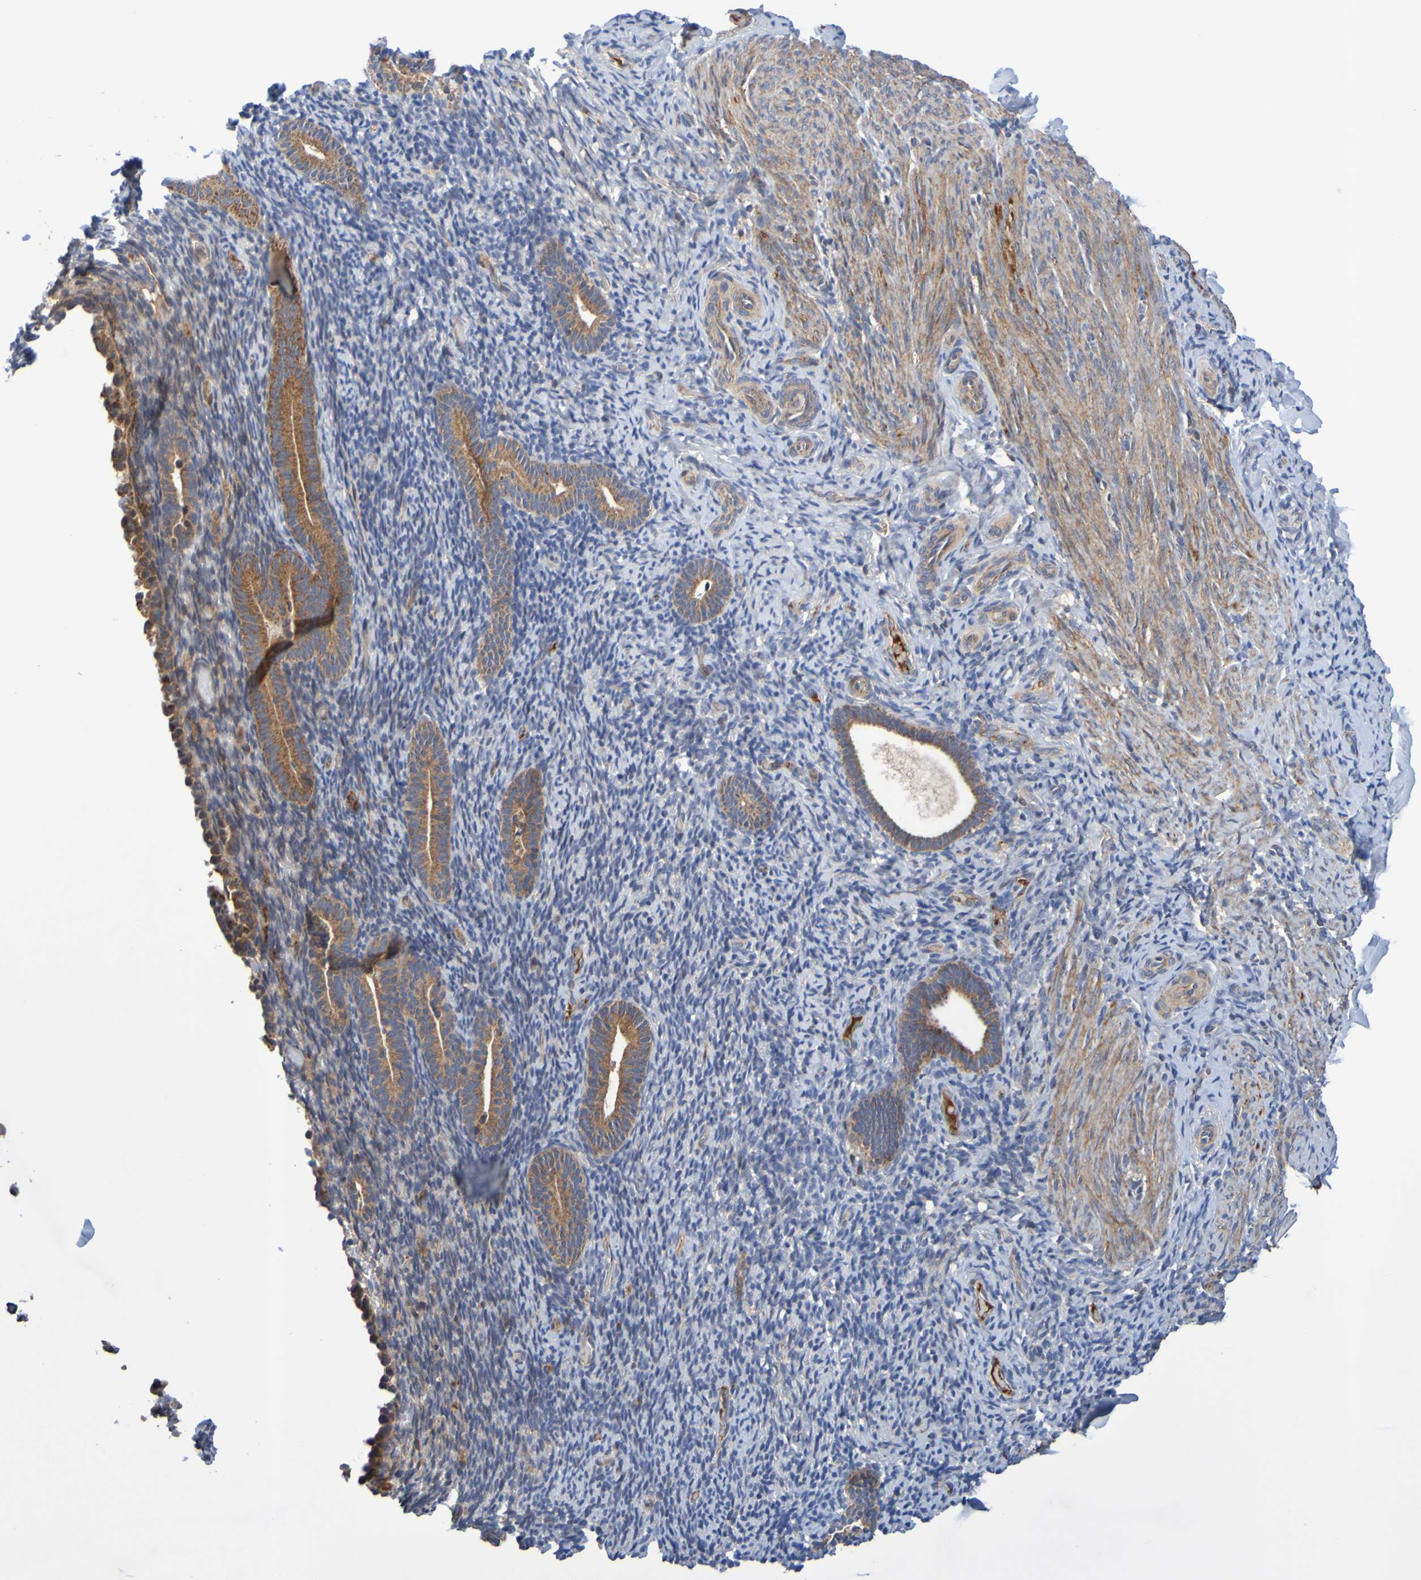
{"staining": {"intensity": "weak", "quantity": "<25%", "location": "cytoplasmic/membranous"}, "tissue": "endometrium", "cell_type": "Cells in endometrial stroma", "image_type": "normal", "snomed": [{"axis": "morphology", "description": "Normal tissue, NOS"}, {"axis": "topography", "description": "Endometrium"}], "caption": "A high-resolution image shows immunohistochemistry (IHC) staining of unremarkable endometrium, which demonstrates no significant positivity in cells in endometrial stroma.", "gene": "CCDC51", "patient": {"sex": "female", "age": 51}}